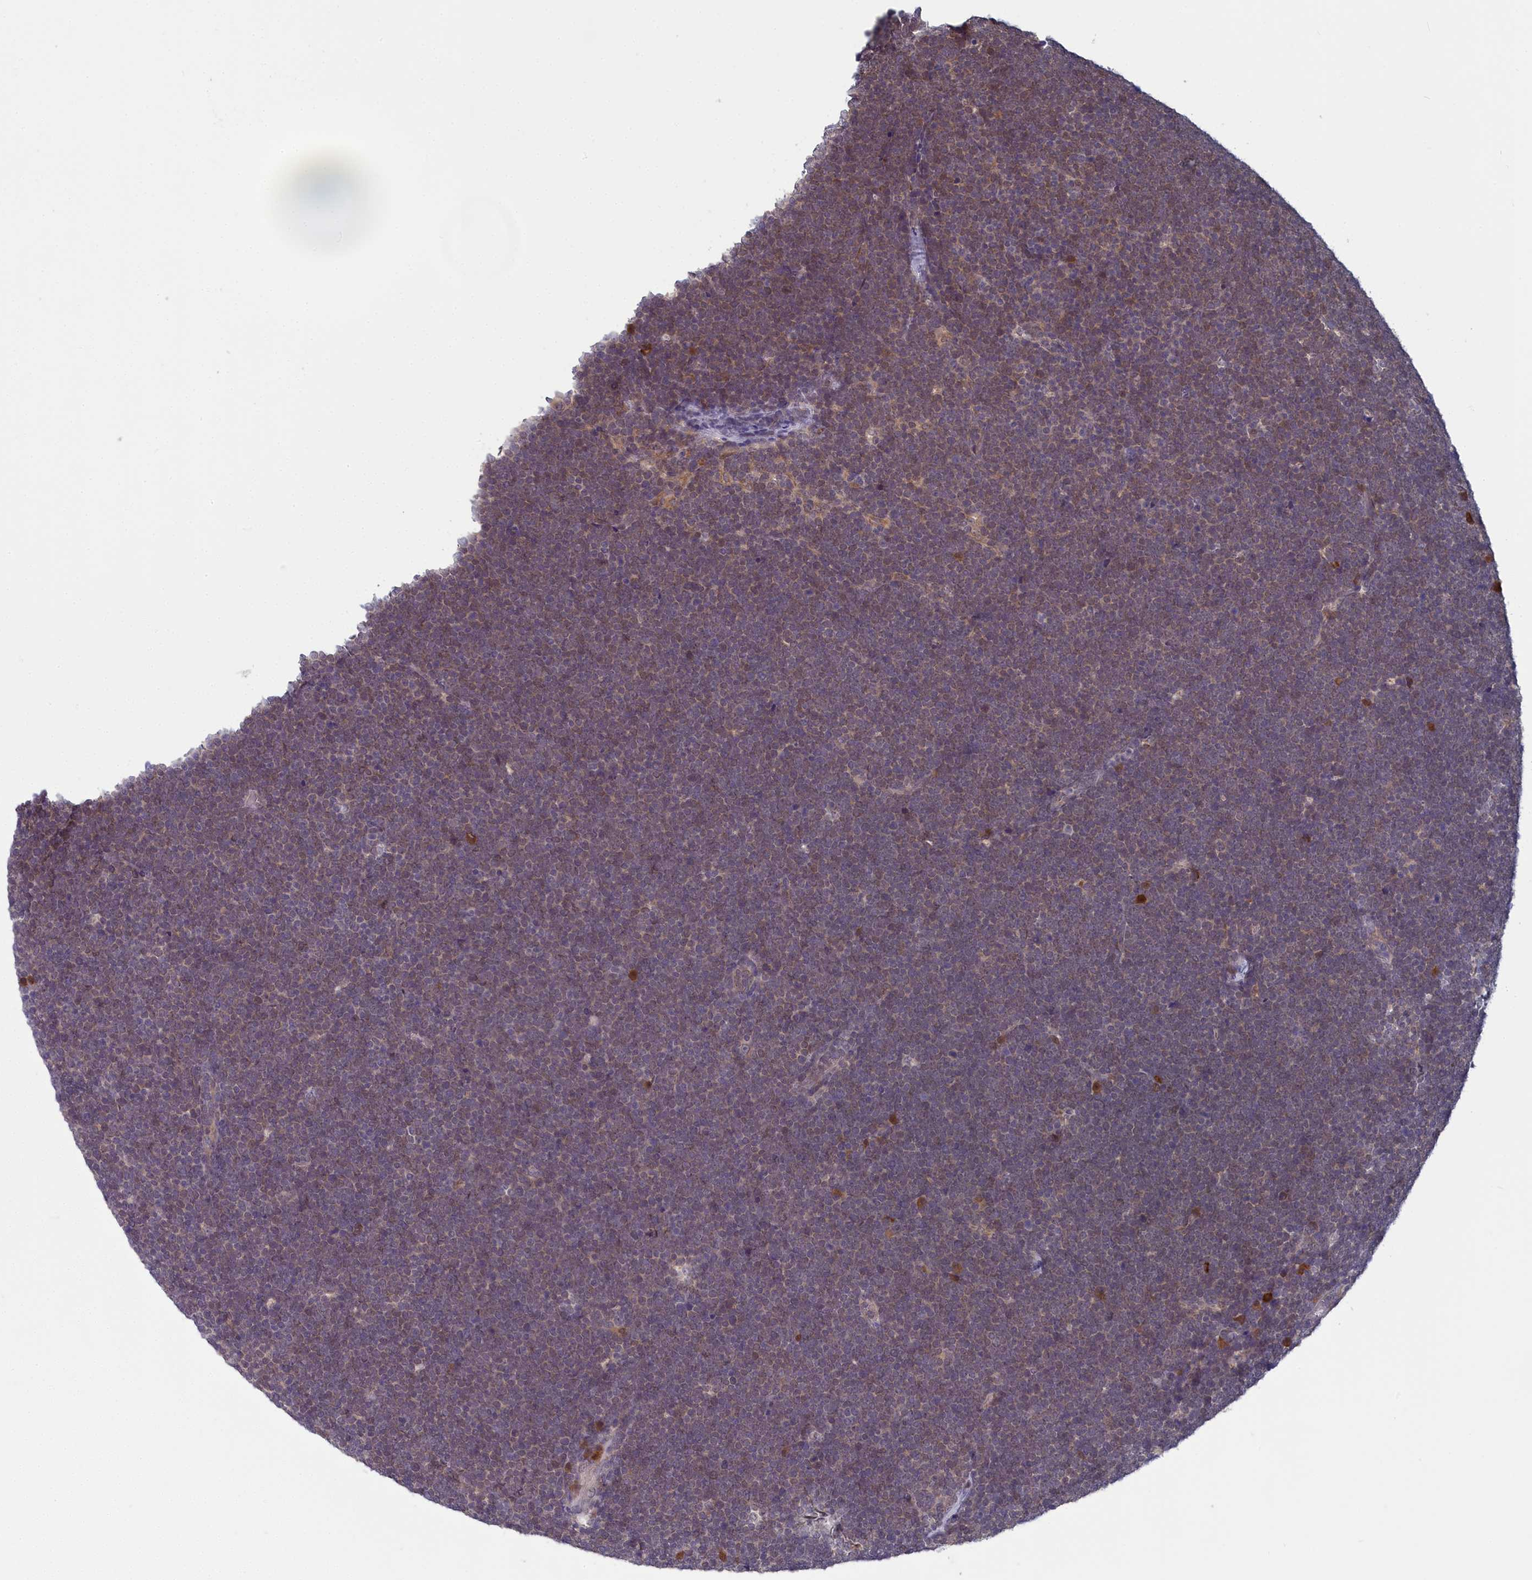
{"staining": {"intensity": "negative", "quantity": "none", "location": "none"}, "tissue": "lymphoma", "cell_type": "Tumor cells", "image_type": "cancer", "snomed": [{"axis": "morphology", "description": "Malignant lymphoma, non-Hodgkin's type, High grade"}, {"axis": "topography", "description": "Lymph node"}], "caption": "A histopathology image of human lymphoma is negative for staining in tumor cells.", "gene": "MRI1", "patient": {"sex": "male", "age": 13}}